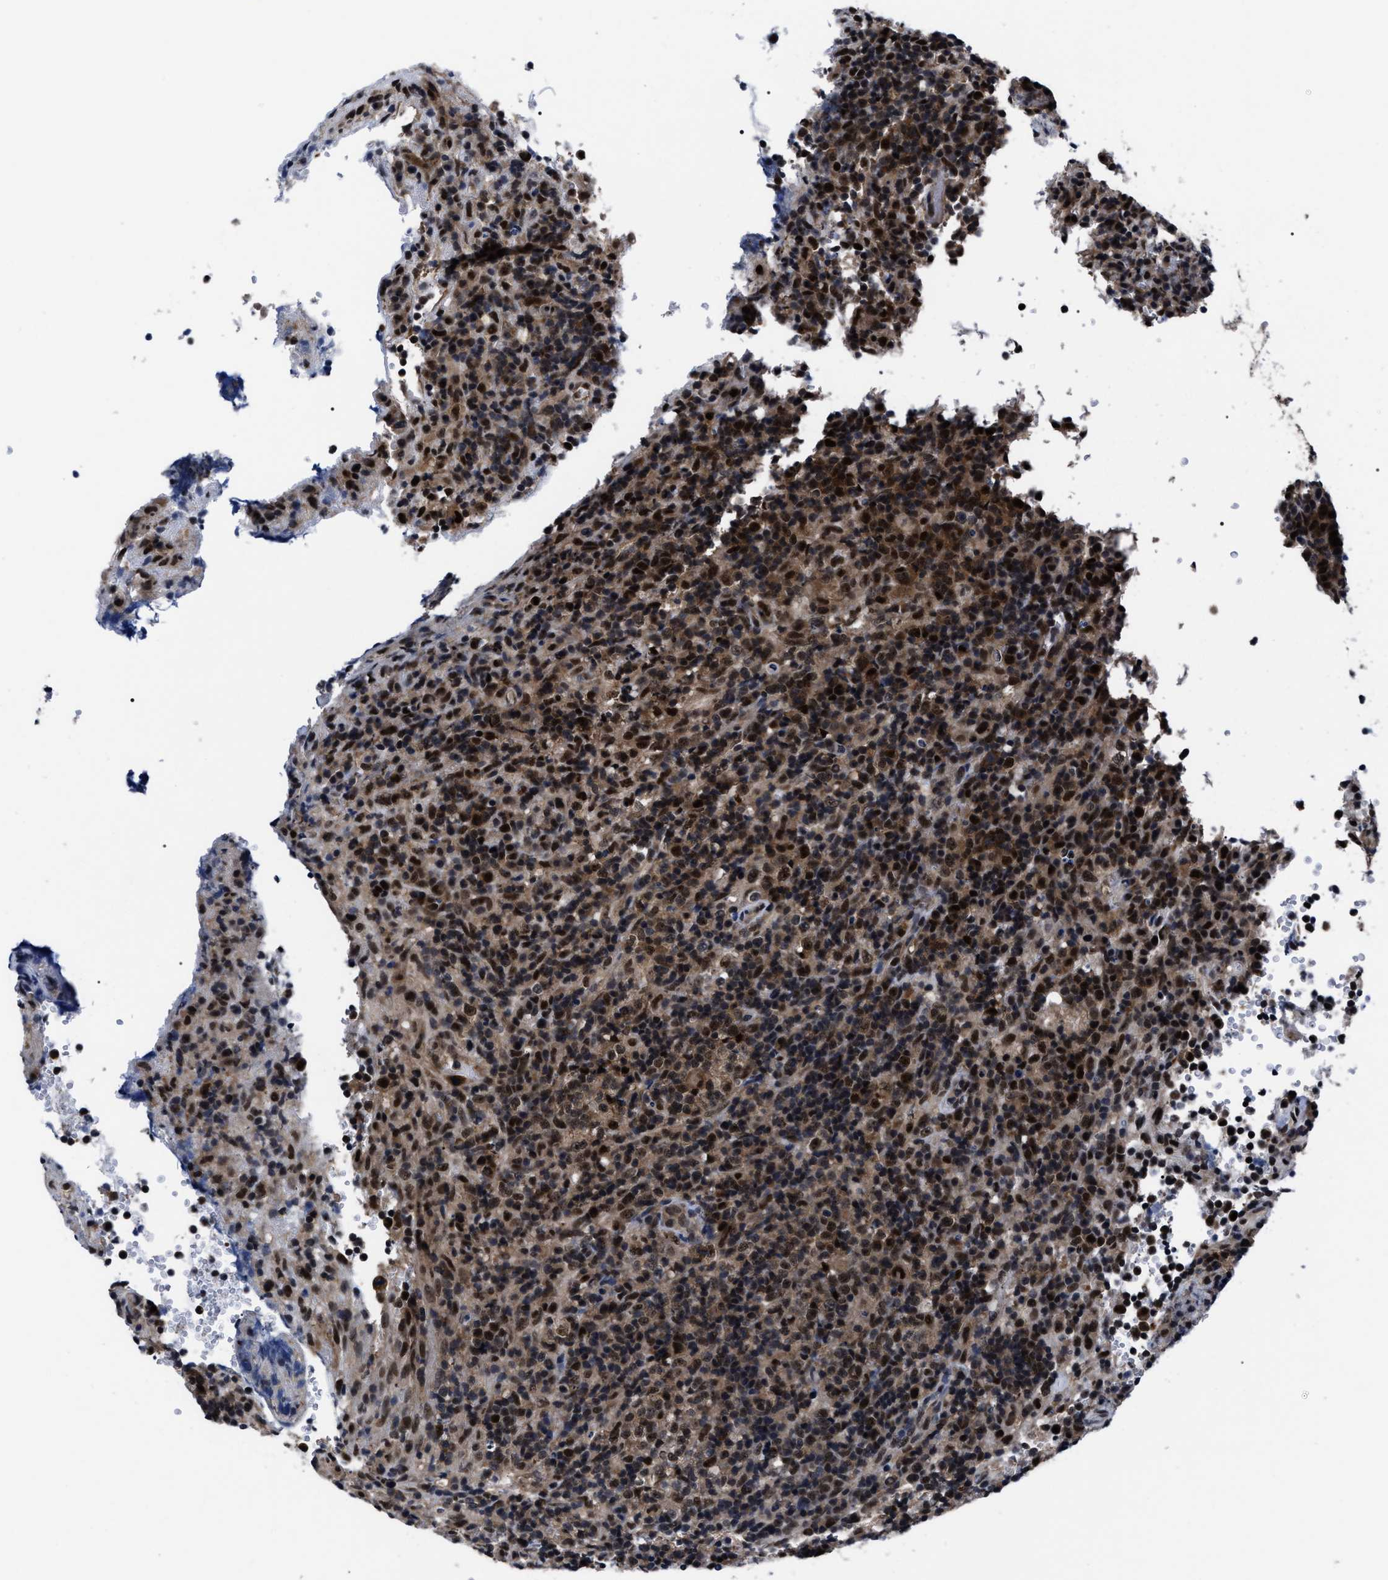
{"staining": {"intensity": "strong", "quantity": ">75%", "location": "cytoplasmic/membranous,nuclear"}, "tissue": "lymphoma", "cell_type": "Tumor cells", "image_type": "cancer", "snomed": [{"axis": "morphology", "description": "Malignant lymphoma, non-Hodgkin's type, High grade"}, {"axis": "topography", "description": "Lymph node"}], "caption": "This photomicrograph displays IHC staining of human malignant lymphoma, non-Hodgkin's type (high-grade), with high strong cytoplasmic/membranous and nuclear staining in about >75% of tumor cells.", "gene": "CSNK2A1", "patient": {"sex": "female", "age": 76}}